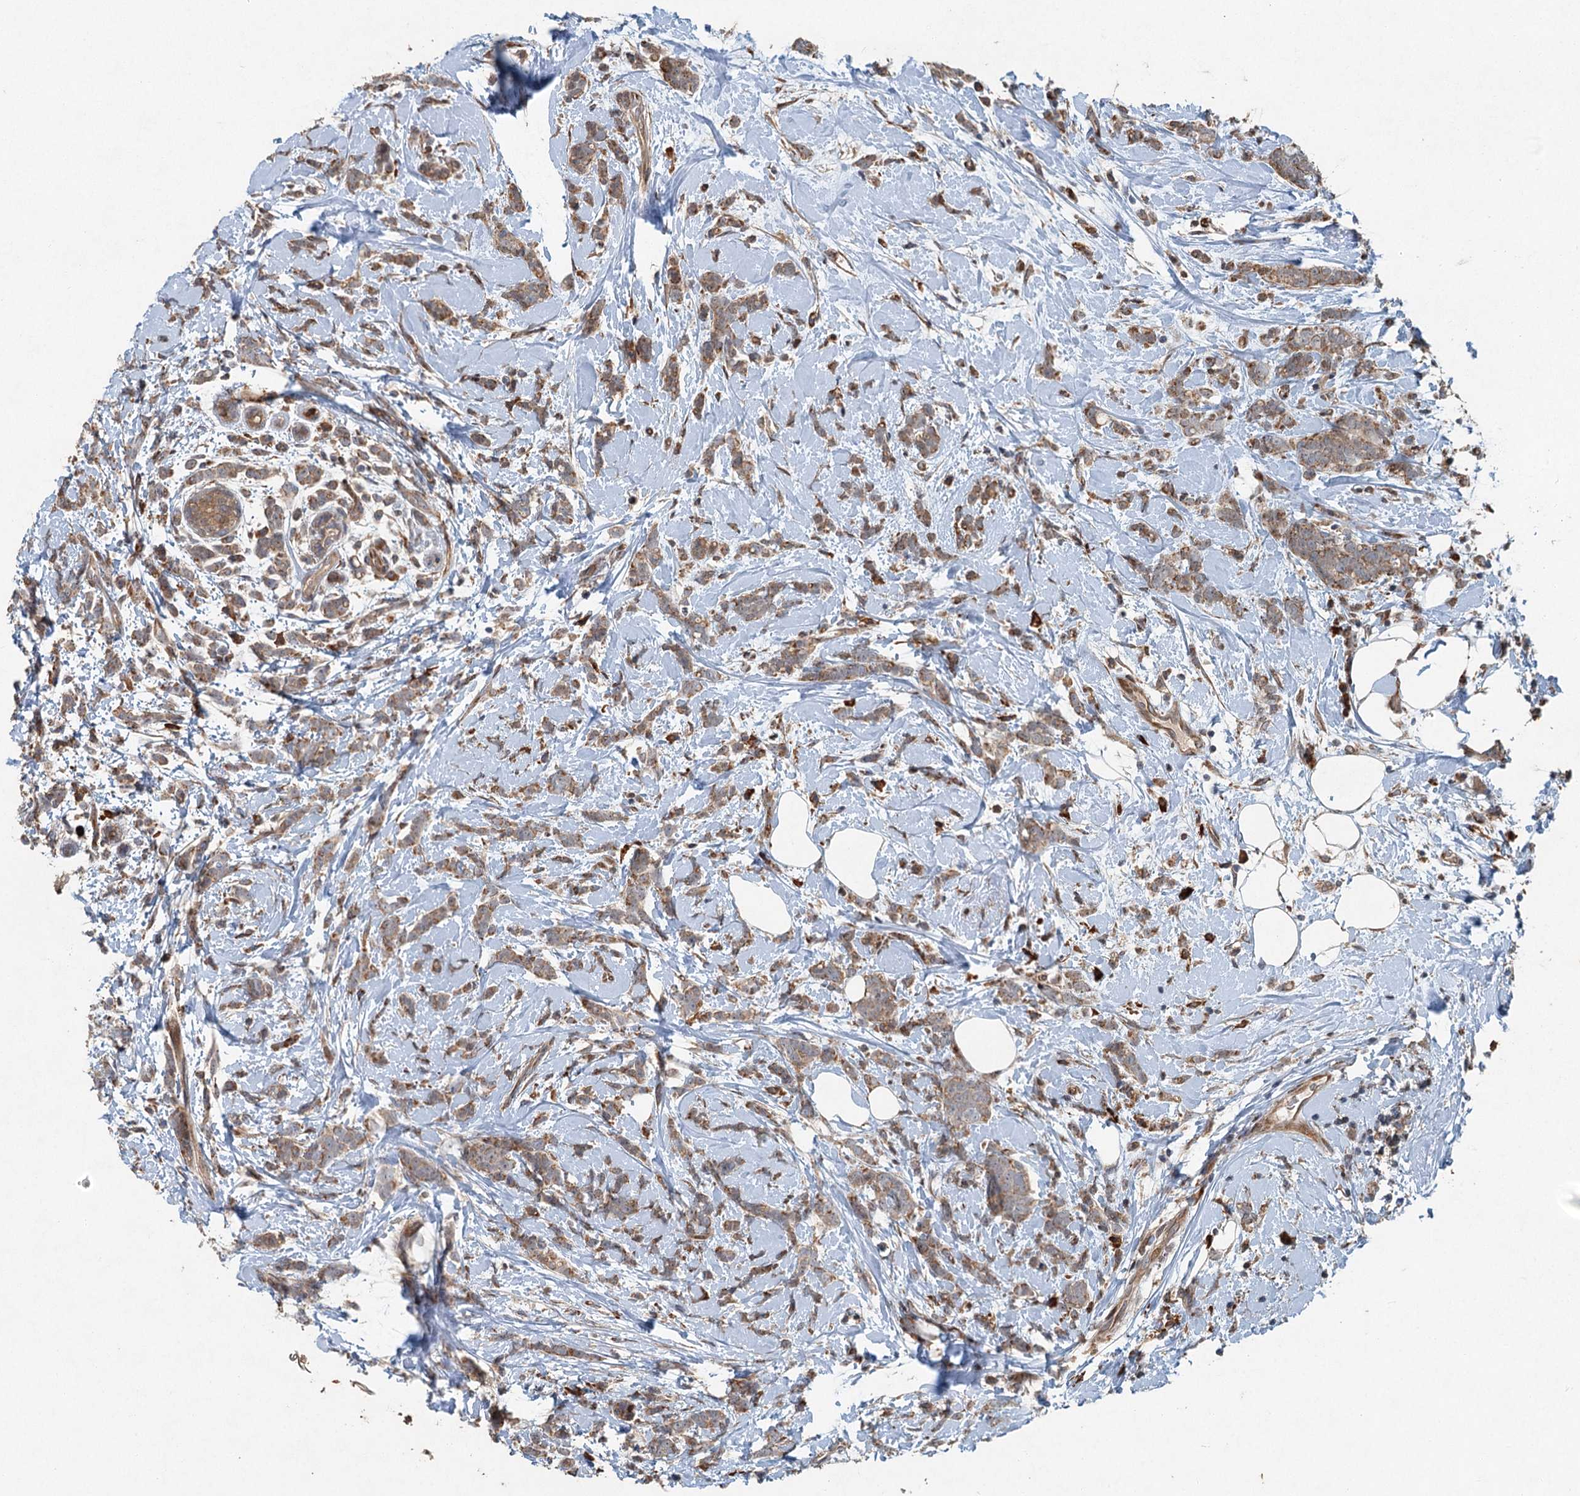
{"staining": {"intensity": "moderate", "quantity": ">75%", "location": "cytoplasmic/membranous"}, "tissue": "breast cancer", "cell_type": "Tumor cells", "image_type": "cancer", "snomed": [{"axis": "morphology", "description": "Lobular carcinoma"}, {"axis": "topography", "description": "Breast"}], "caption": "Breast cancer (lobular carcinoma) stained for a protein (brown) reveals moderate cytoplasmic/membranous positive expression in about >75% of tumor cells.", "gene": "SRPX2", "patient": {"sex": "female", "age": 58}}